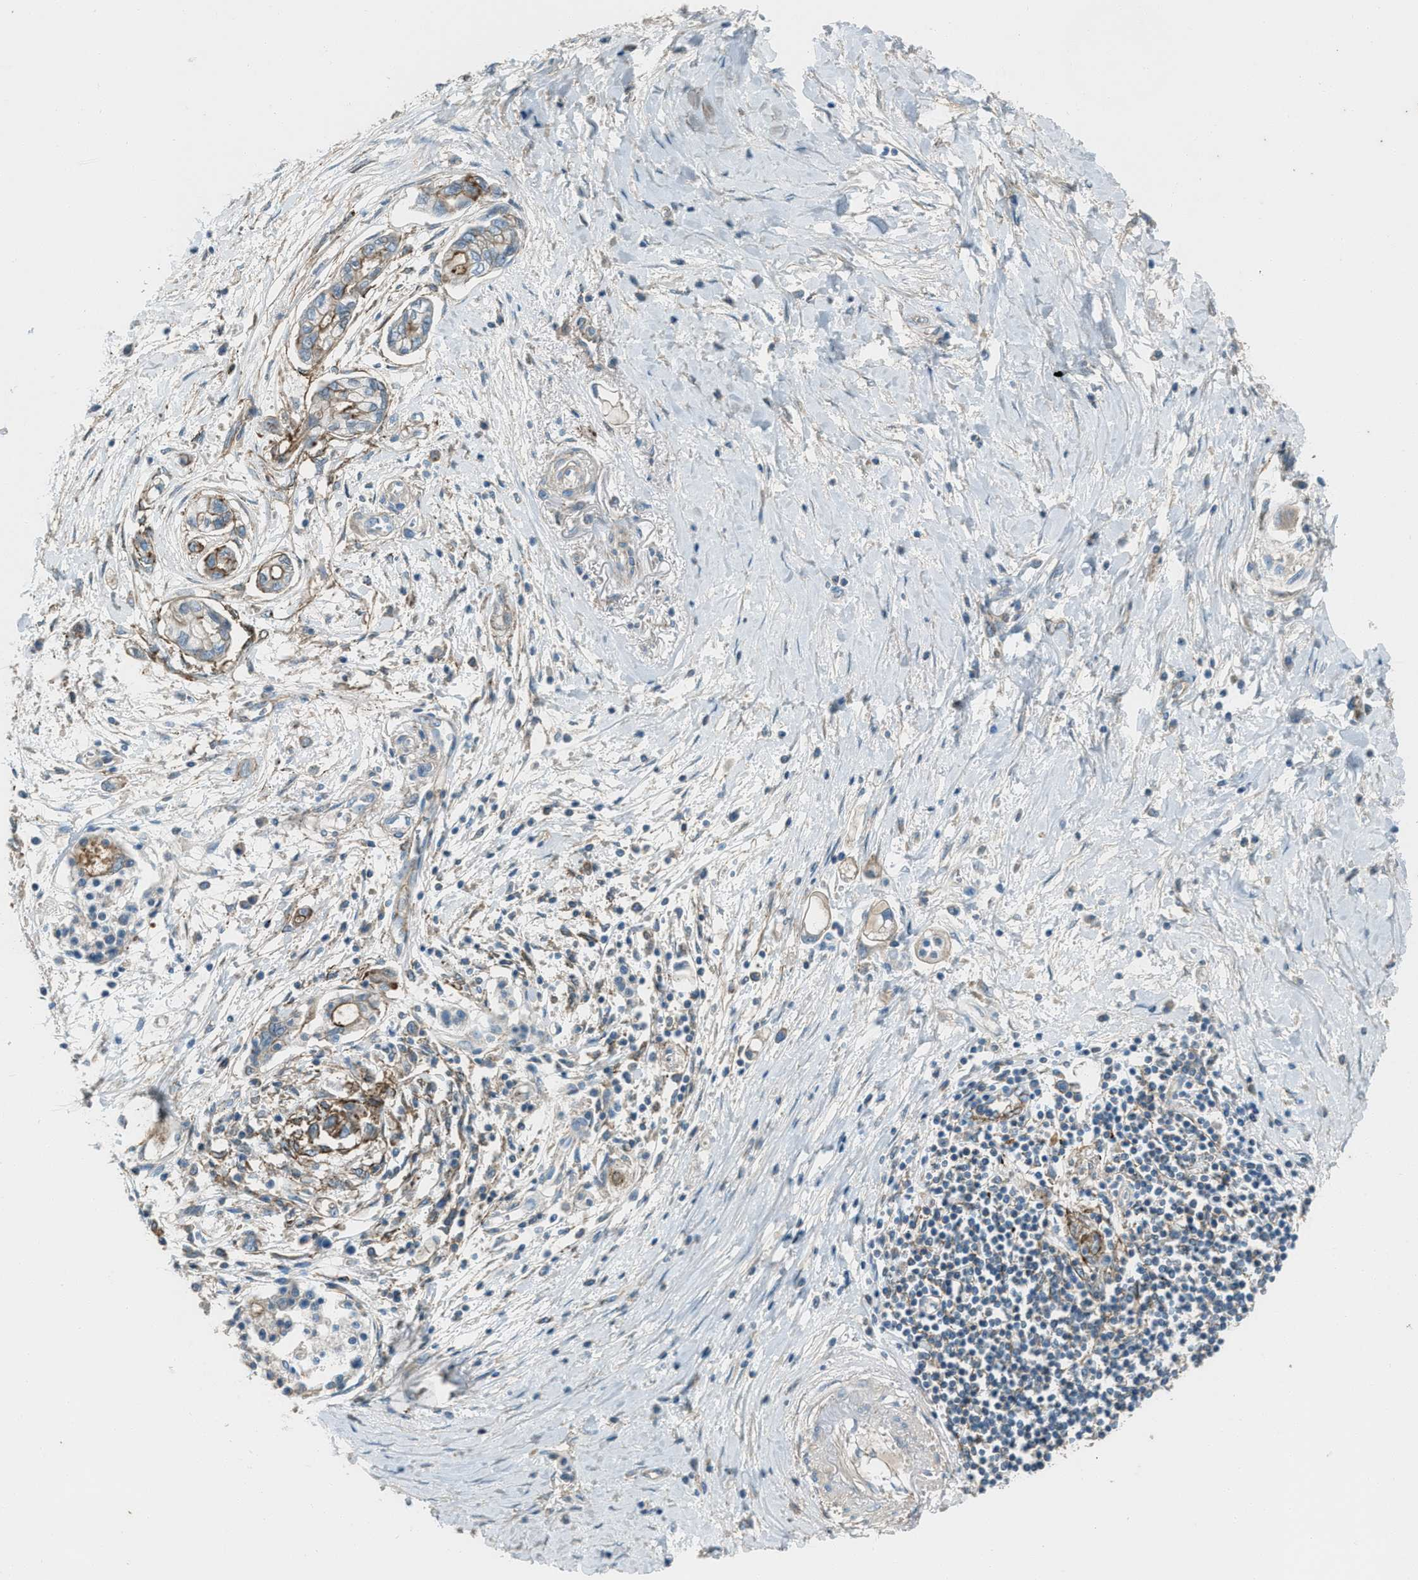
{"staining": {"intensity": "moderate", "quantity": "25%-75%", "location": "cytoplasmic/membranous"}, "tissue": "pancreatic cancer", "cell_type": "Tumor cells", "image_type": "cancer", "snomed": [{"axis": "morphology", "description": "Adenocarcinoma, NOS"}, {"axis": "topography", "description": "Pancreas"}], "caption": "Pancreatic cancer (adenocarcinoma) stained for a protein exhibits moderate cytoplasmic/membranous positivity in tumor cells. (DAB = brown stain, brightfield microscopy at high magnification).", "gene": "SVIL", "patient": {"sex": "male", "age": 59}}